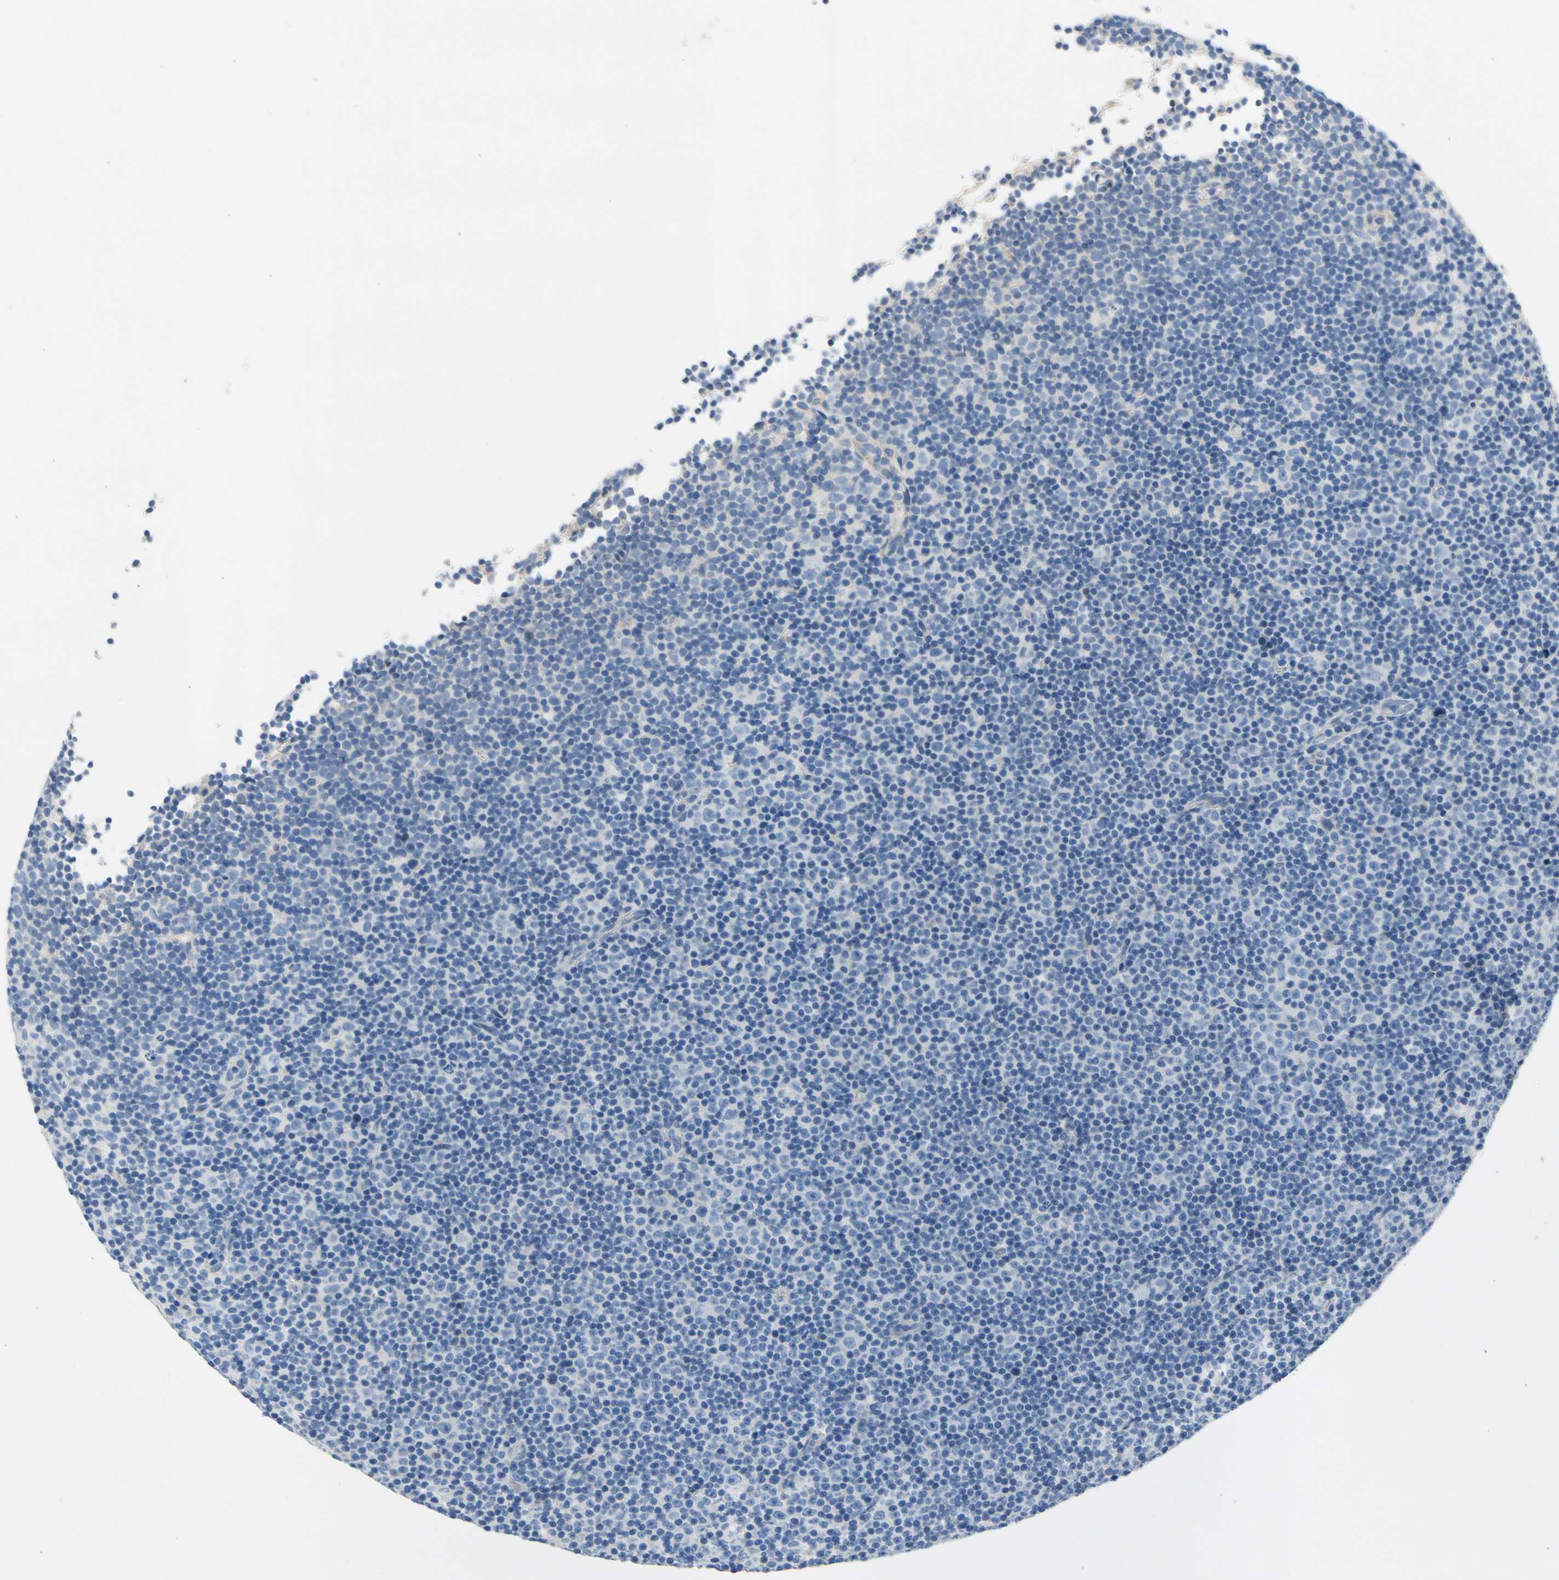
{"staining": {"intensity": "negative", "quantity": "none", "location": "none"}, "tissue": "lymphoma", "cell_type": "Tumor cells", "image_type": "cancer", "snomed": [{"axis": "morphology", "description": "Malignant lymphoma, non-Hodgkin's type, Low grade"}, {"axis": "topography", "description": "Lymph node"}], "caption": "Histopathology image shows no significant protein staining in tumor cells of malignant lymphoma, non-Hodgkin's type (low-grade).", "gene": "CA14", "patient": {"sex": "female", "age": 67}}